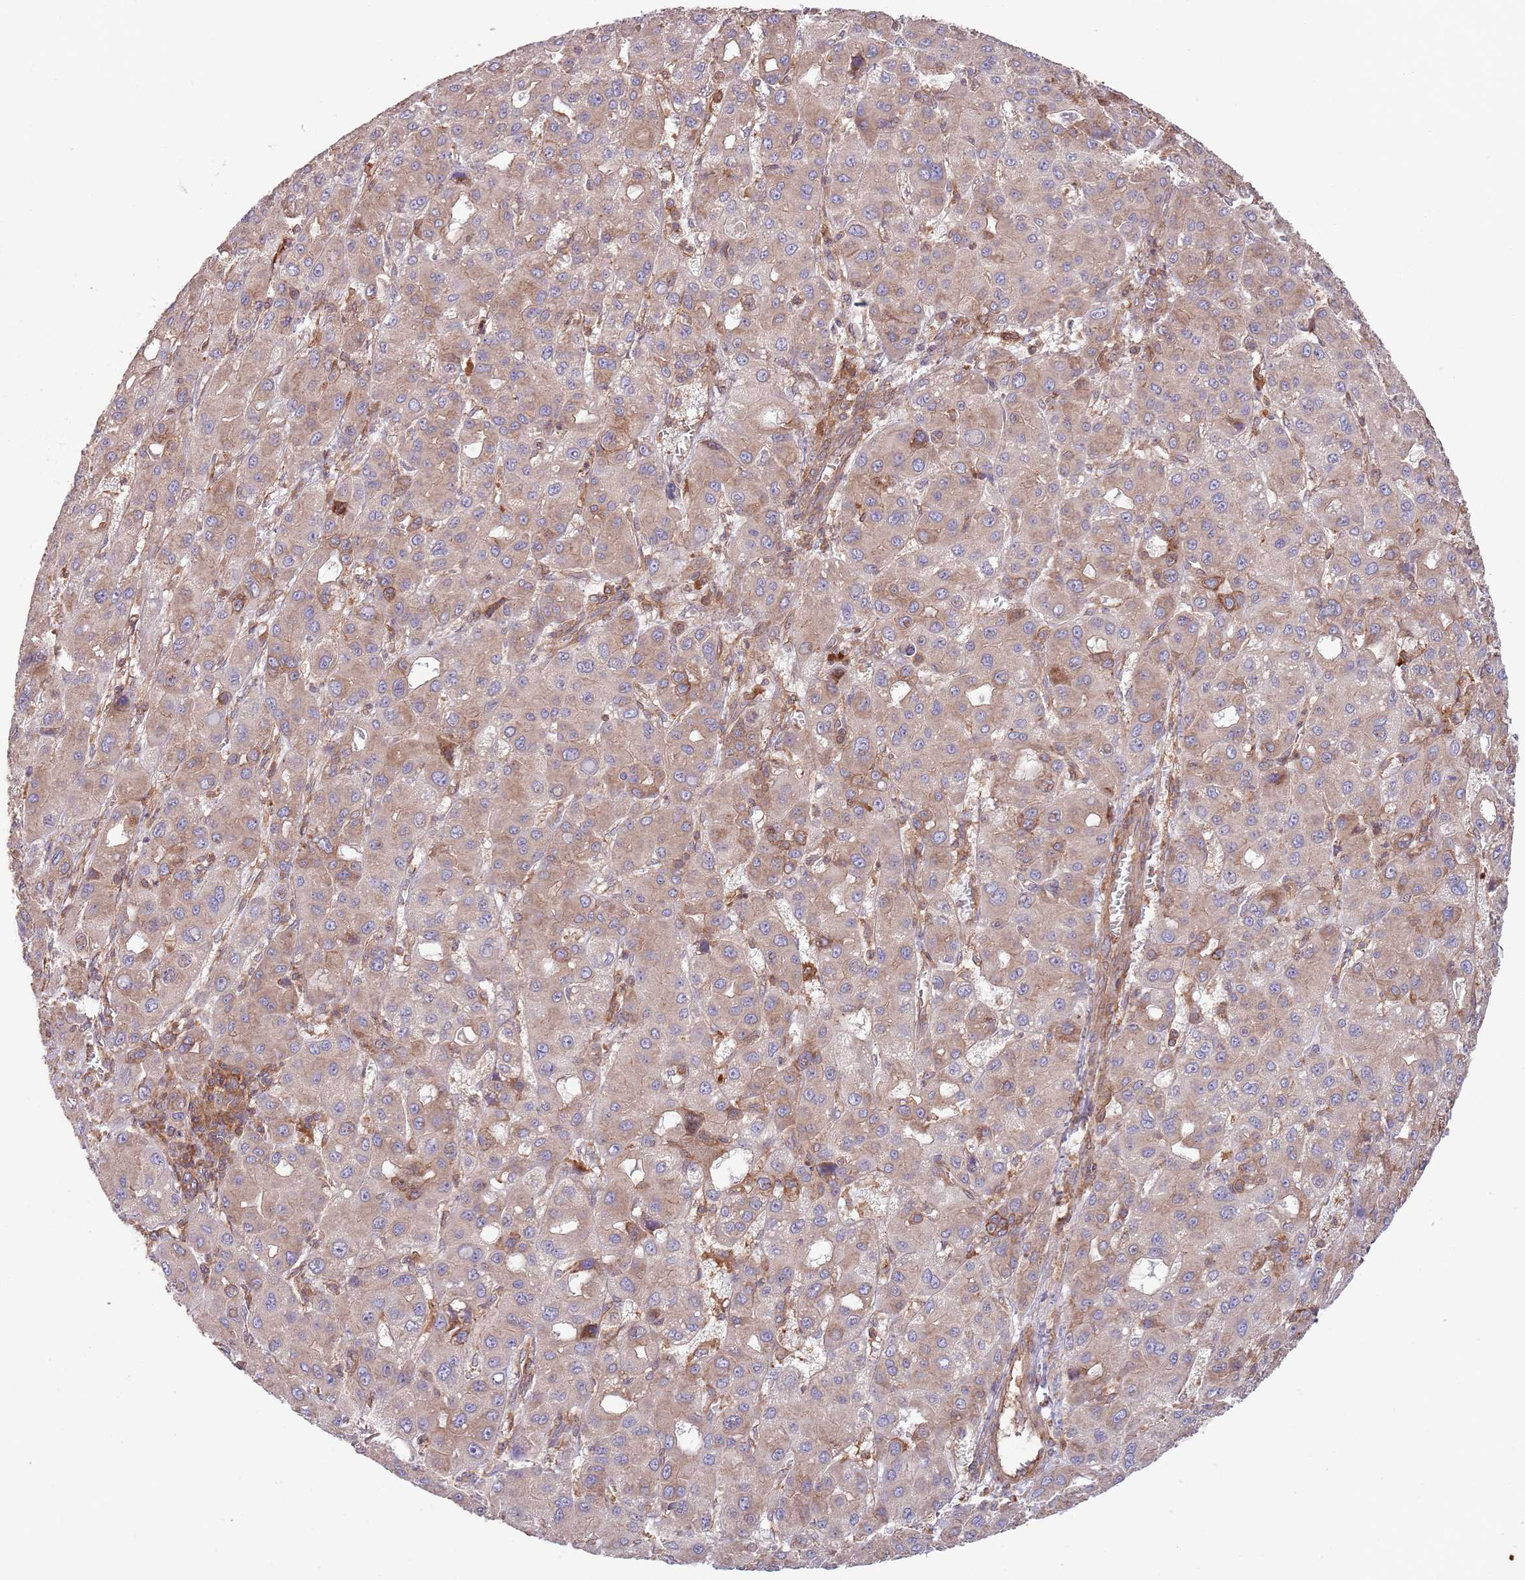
{"staining": {"intensity": "weak", "quantity": ">75%", "location": "cytoplasmic/membranous"}, "tissue": "liver cancer", "cell_type": "Tumor cells", "image_type": "cancer", "snomed": [{"axis": "morphology", "description": "Carcinoma, Hepatocellular, NOS"}, {"axis": "topography", "description": "Liver"}], "caption": "A low amount of weak cytoplasmic/membranous positivity is present in approximately >75% of tumor cells in liver cancer (hepatocellular carcinoma) tissue.", "gene": "RNF19B", "patient": {"sex": "male", "age": 55}}